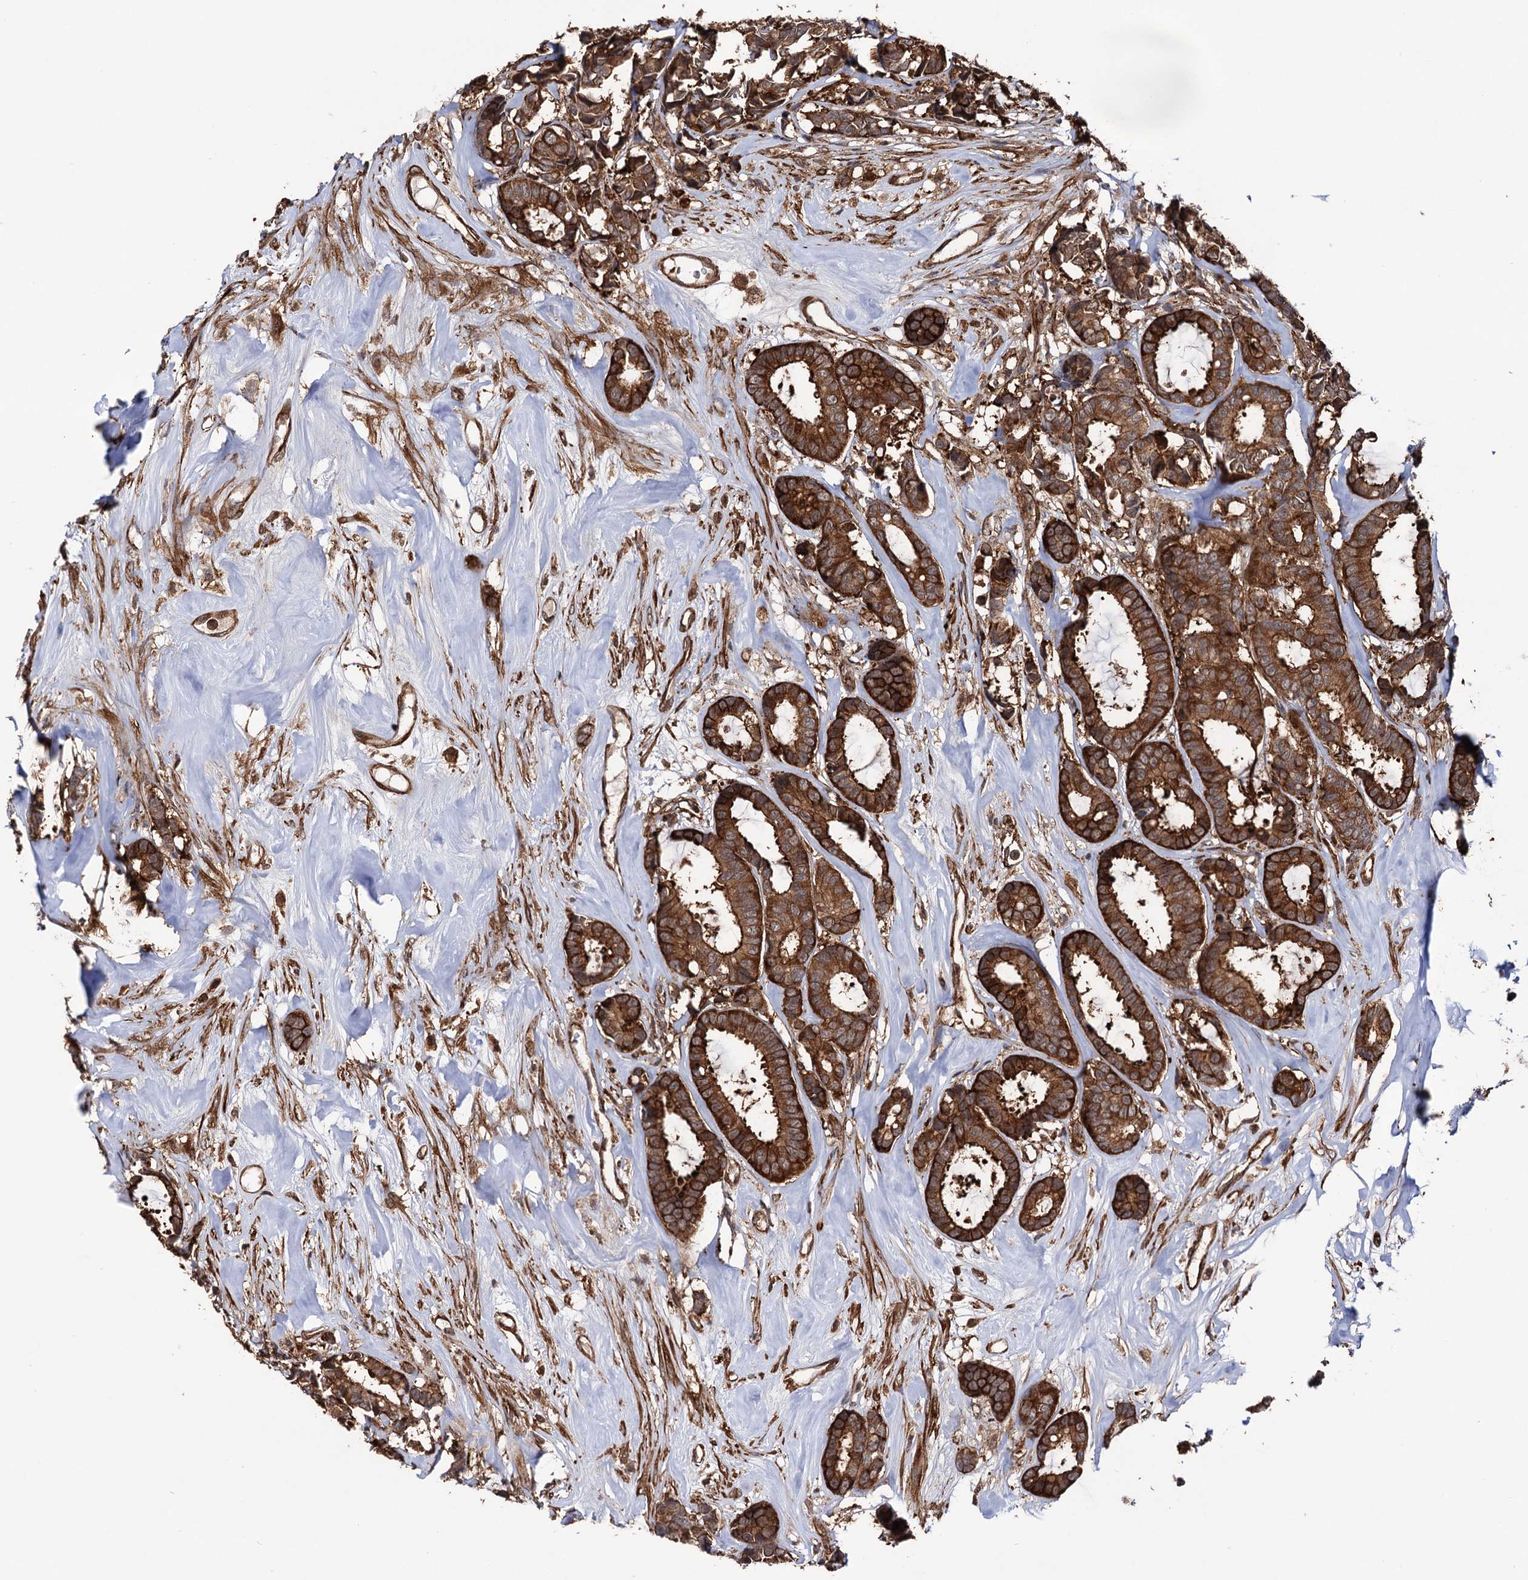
{"staining": {"intensity": "strong", "quantity": ">75%", "location": "cytoplasmic/membranous"}, "tissue": "breast cancer", "cell_type": "Tumor cells", "image_type": "cancer", "snomed": [{"axis": "morphology", "description": "Duct carcinoma"}, {"axis": "topography", "description": "Breast"}], "caption": "Immunohistochemical staining of human breast invasive ductal carcinoma reveals high levels of strong cytoplasmic/membranous positivity in about >75% of tumor cells.", "gene": "ATP8B4", "patient": {"sex": "female", "age": 87}}